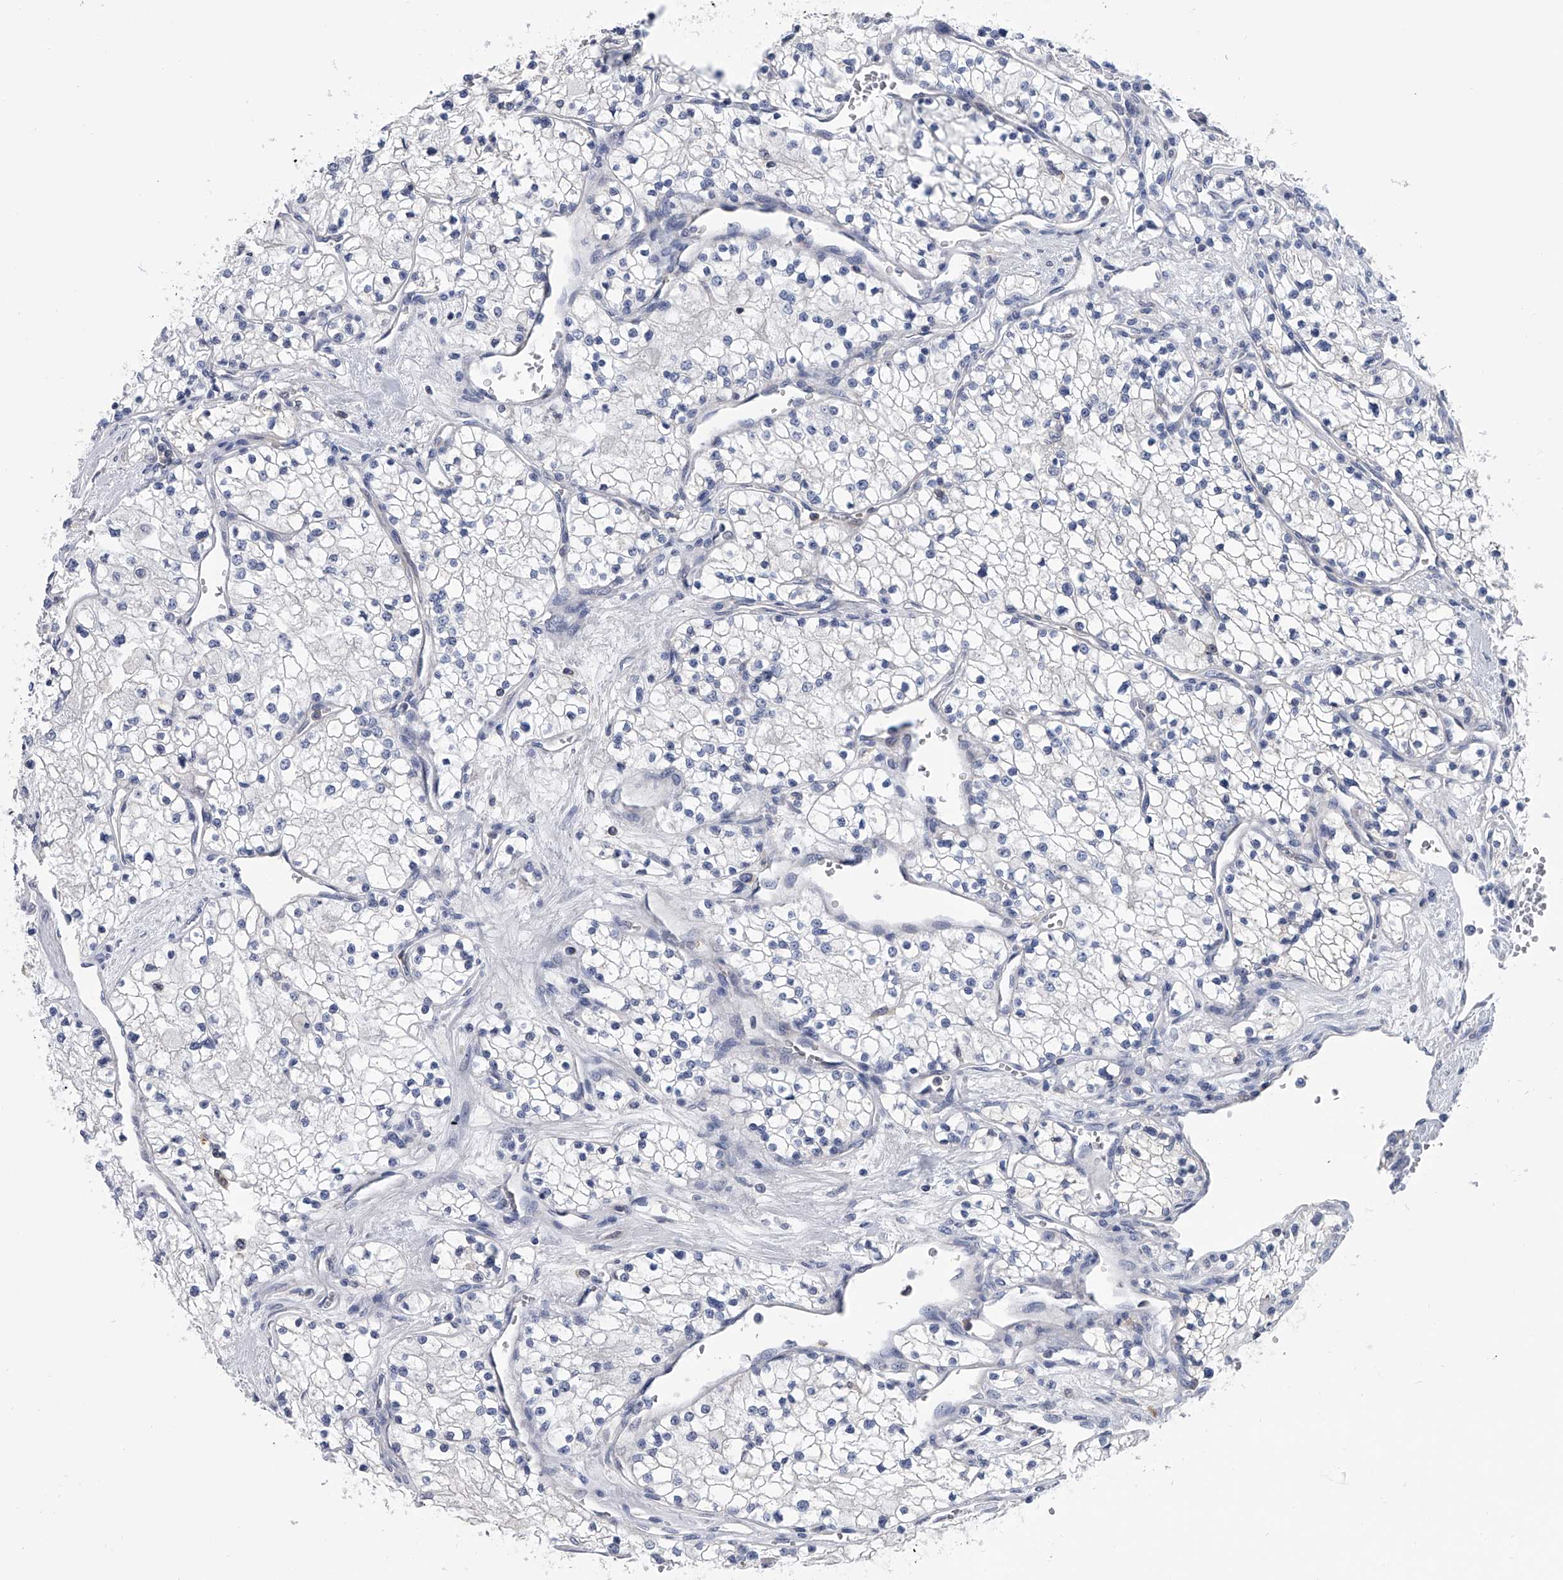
{"staining": {"intensity": "negative", "quantity": "none", "location": "none"}, "tissue": "renal cancer", "cell_type": "Tumor cells", "image_type": "cancer", "snomed": [{"axis": "morphology", "description": "Normal tissue, NOS"}, {"axis": "morphology", "description": "Adenocarcinoma, NOS"}, {"axis": "topography", "description": "Kidney"}], "caption": "Tumor cells are negative for protein expression in human renal adenocarcinoma. The staining was performed using DAB (3,3'-diaminobenzidine) to visualize the protein expression in brown, while the nuclei were stained in blue with hematoxylin (Magnification: 20x).", "gene": "SERPINB9", "patient": {"sex": "male", "age": 68}}